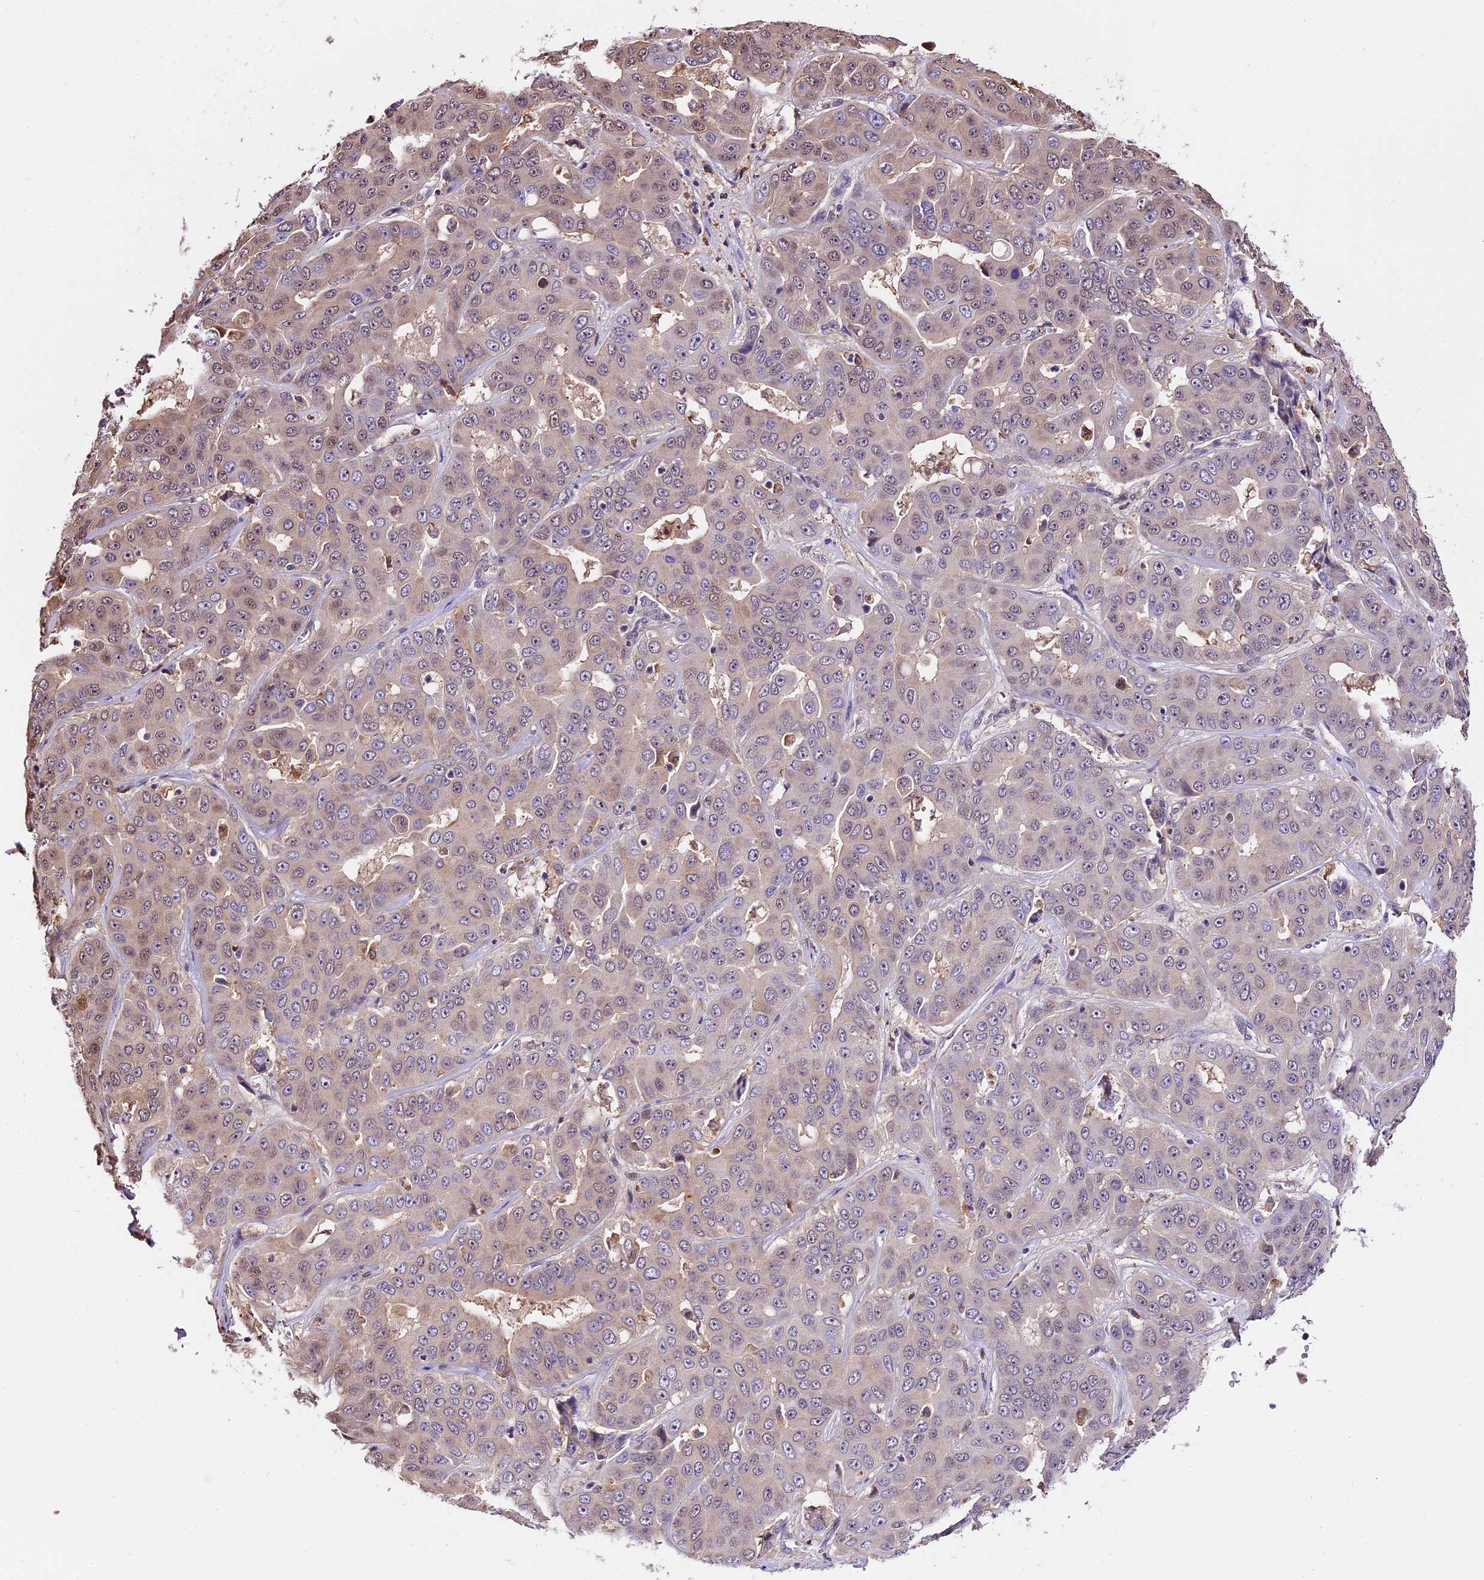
{"staining": {"intensity": "weak", "quantity": "<25%", "location": "nuclear"}, "tissue": "liver cancer", "cell_type": "Tumor cells", "image_type": "cancer", "snomed": [{"axis": "morphology", "description": "Cholangiocarcinoma"}, {"axis": "topography", "description": "Liver"}], "caption": "This is an immunohistochemistry micrograph of human cholangiocarcinoma (liver). There is no expression in tumor cells.", "gene": "HERPUD1", "patient": {"sex": "female", "age": 52}}